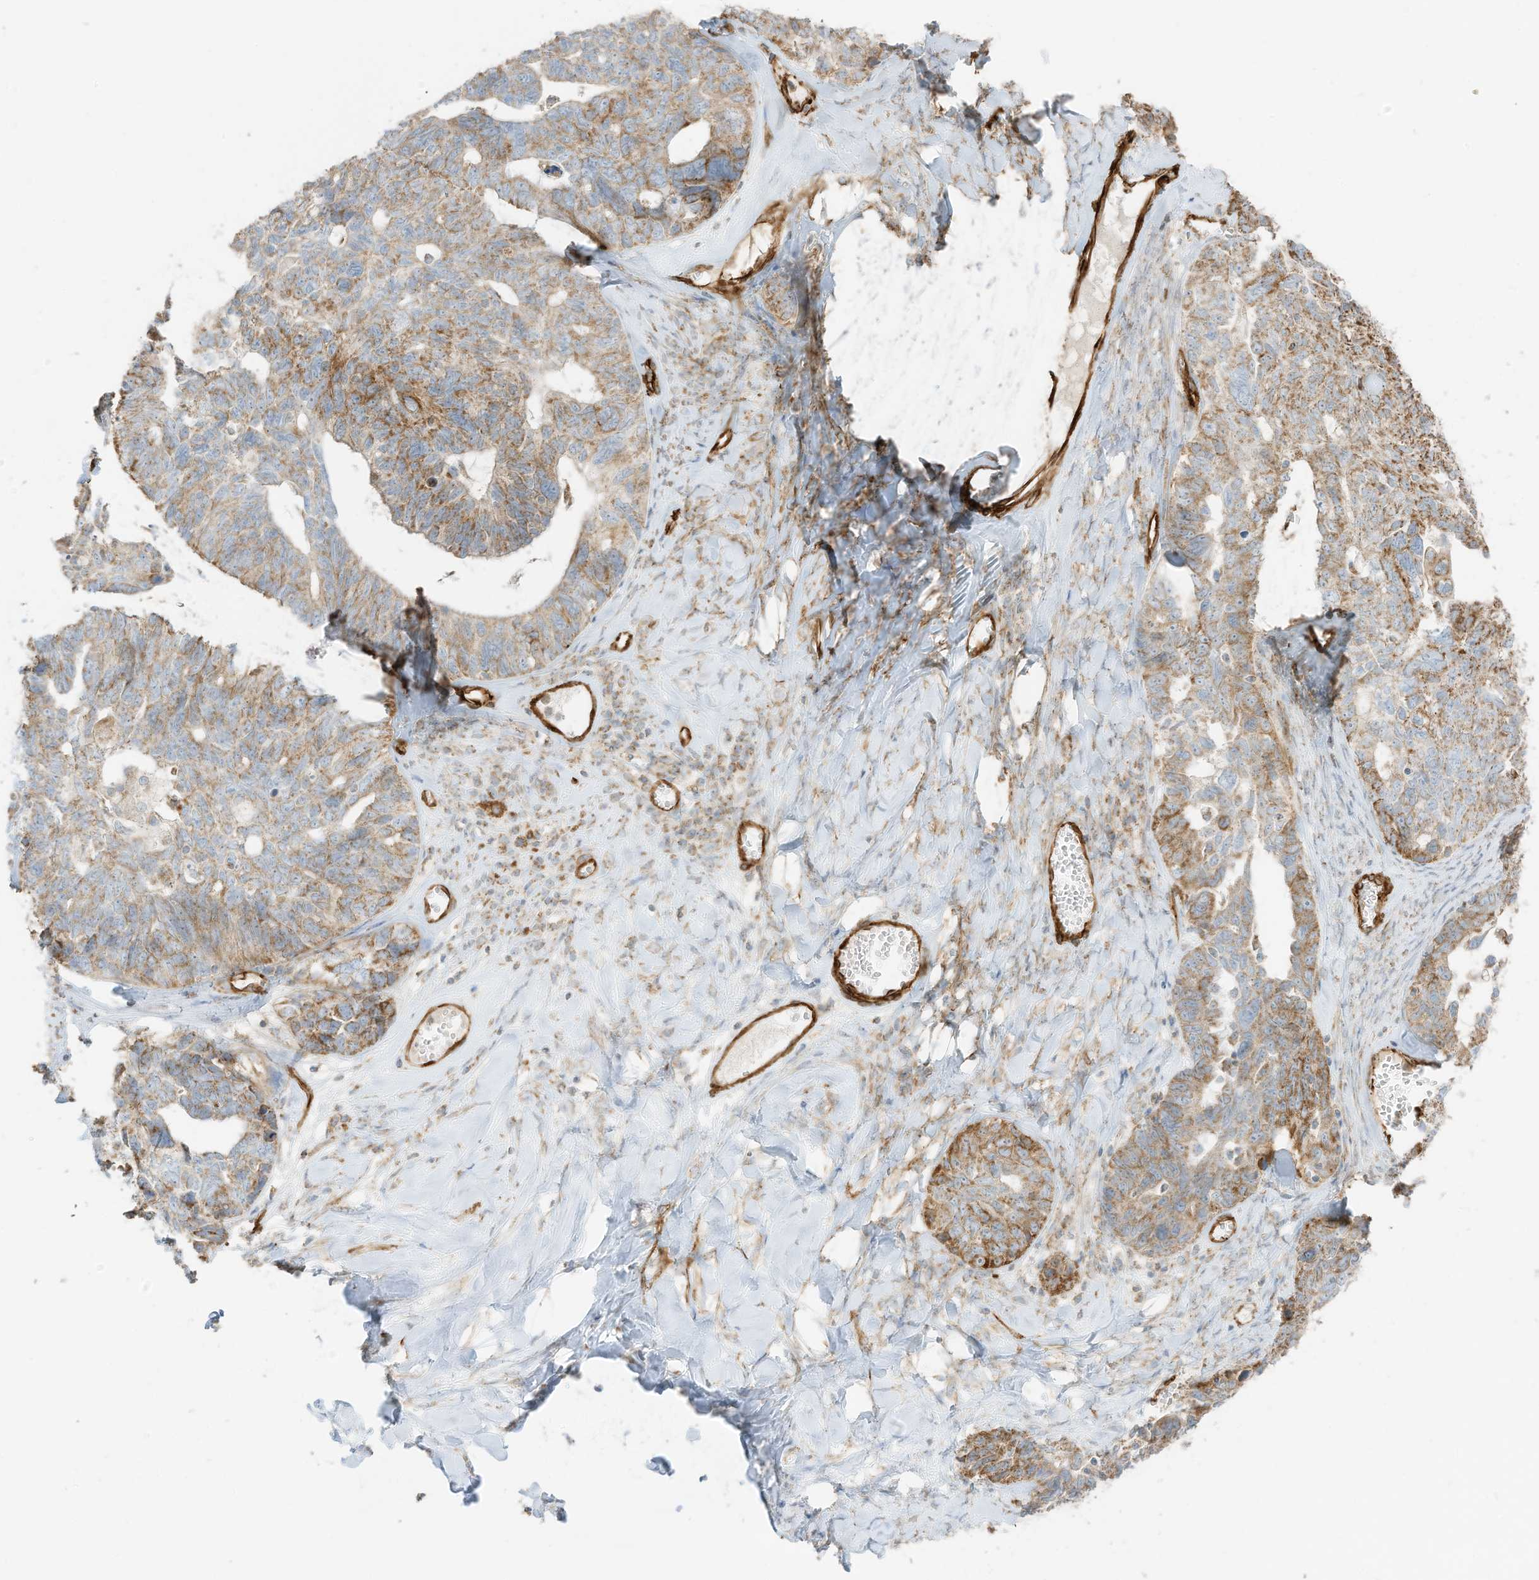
{"staining": {"intensity": "weak", "quantity": ">75%", "location": "cytoplasmic/membranous"}, "tissue": "ovarian cancer", "cell_type": "Tumor cells", "image_type": "cancer", "snomed": [{"axis": "morphology", "description": "Cystadenocarcinoma, serous, NOS"}, {"axis": "topography", "description": "Ovary"}], "caption": "DAB (3,3'-diaminobenzidine) immunohistochemical staining of ovarian cancer displays weak cytoplasmic/membranous protein staining in about >75% of tumor cells.", "gene": "ABCB7", "patient": {"sex": "female", "age": 79}}